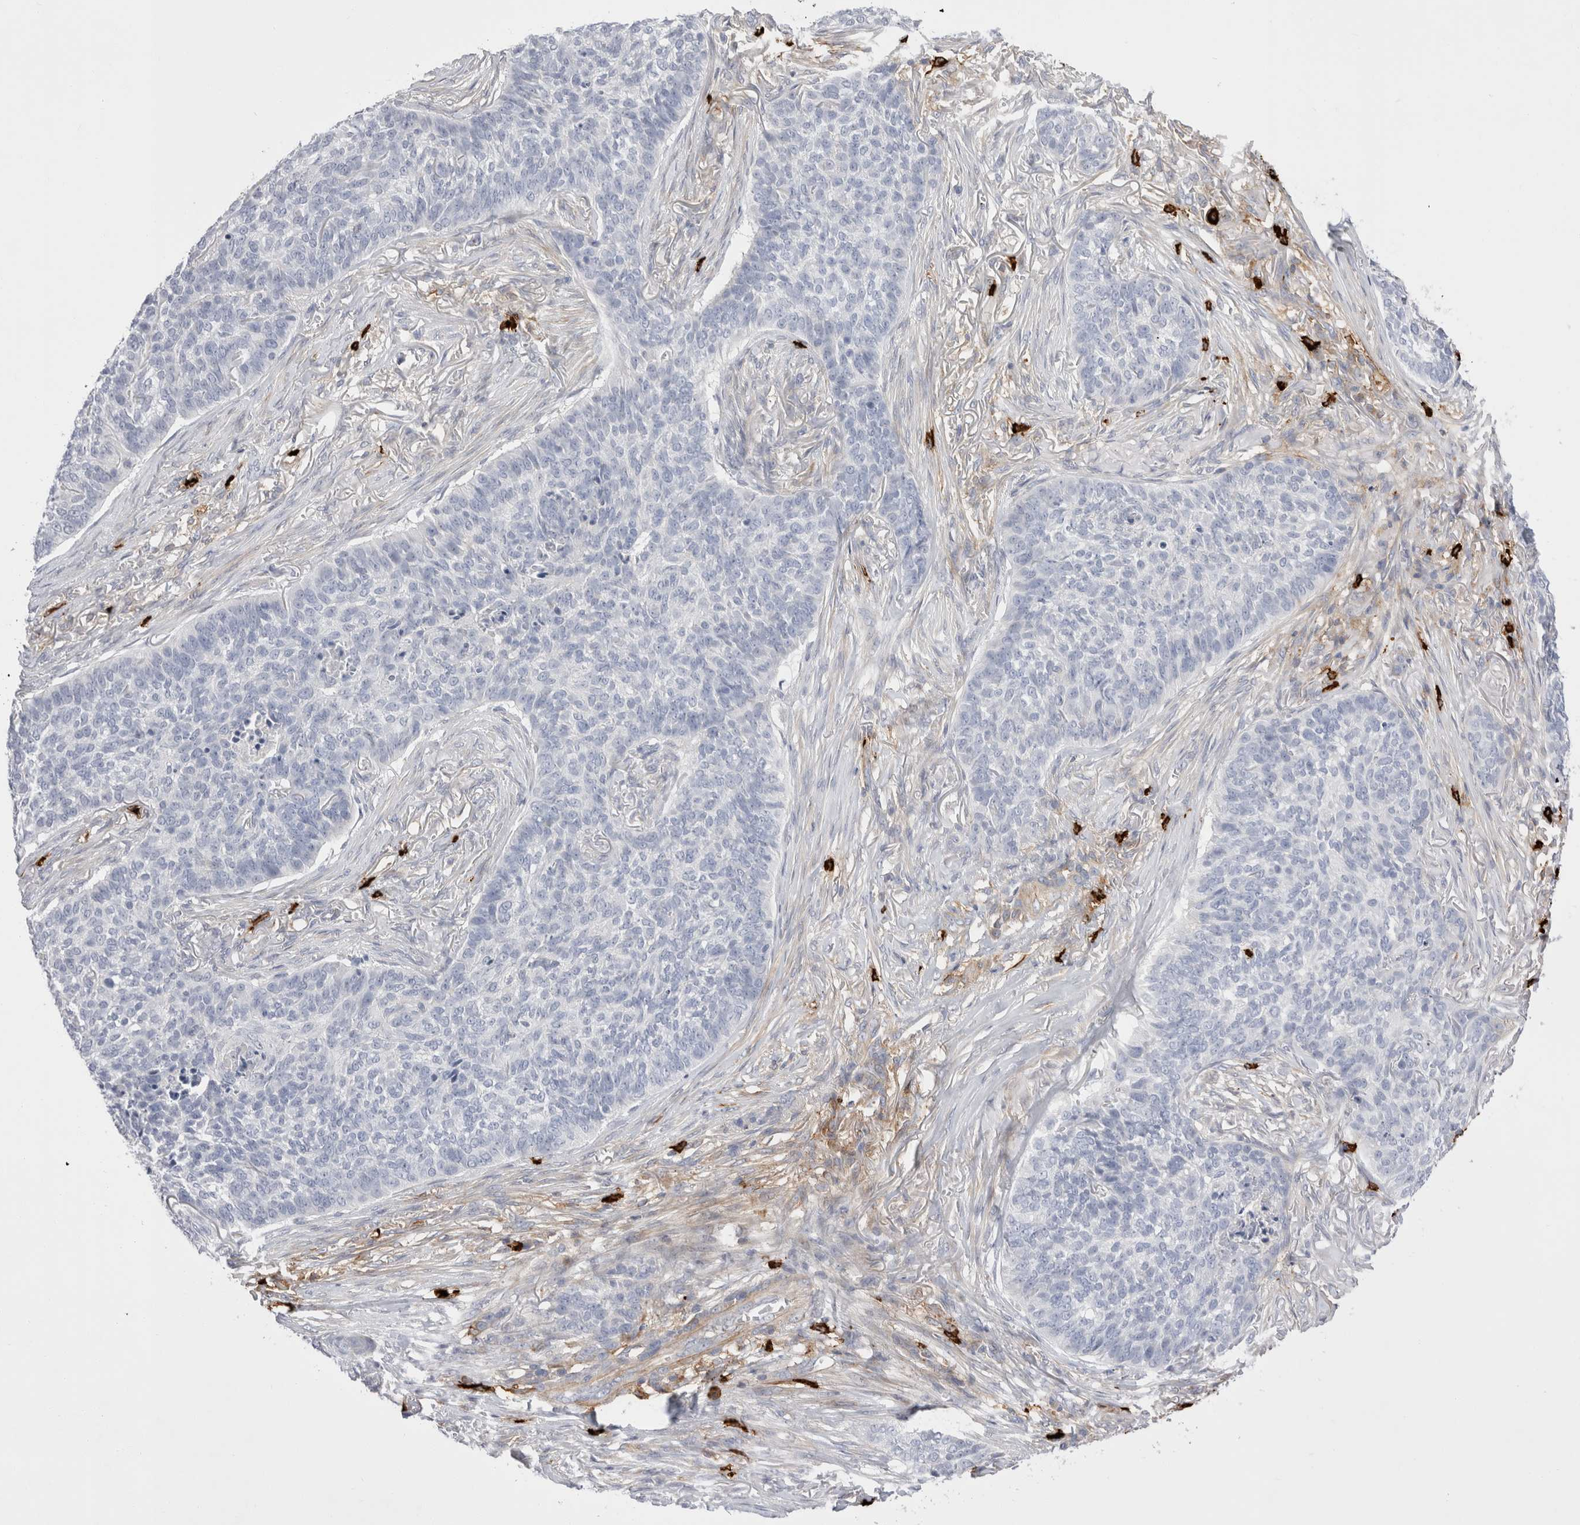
{"staining": {"intensity": "negative", "quantity": "none", "location": "none"}, "tissue": "skin cancer", "cell_type": "Tumor cells", "image_type": "cancer", "snomed": [{"axis": "morphology", "description": "Basal cell carcinoma"}, {"axis": "topography", "description": "Skin"}], "caption": "A histopathology image of human skin basal cell carcinoma is negative for staining in tumor cells.", "gene": "SPINK2", "patient": {"sex": "male", "age": 85}}